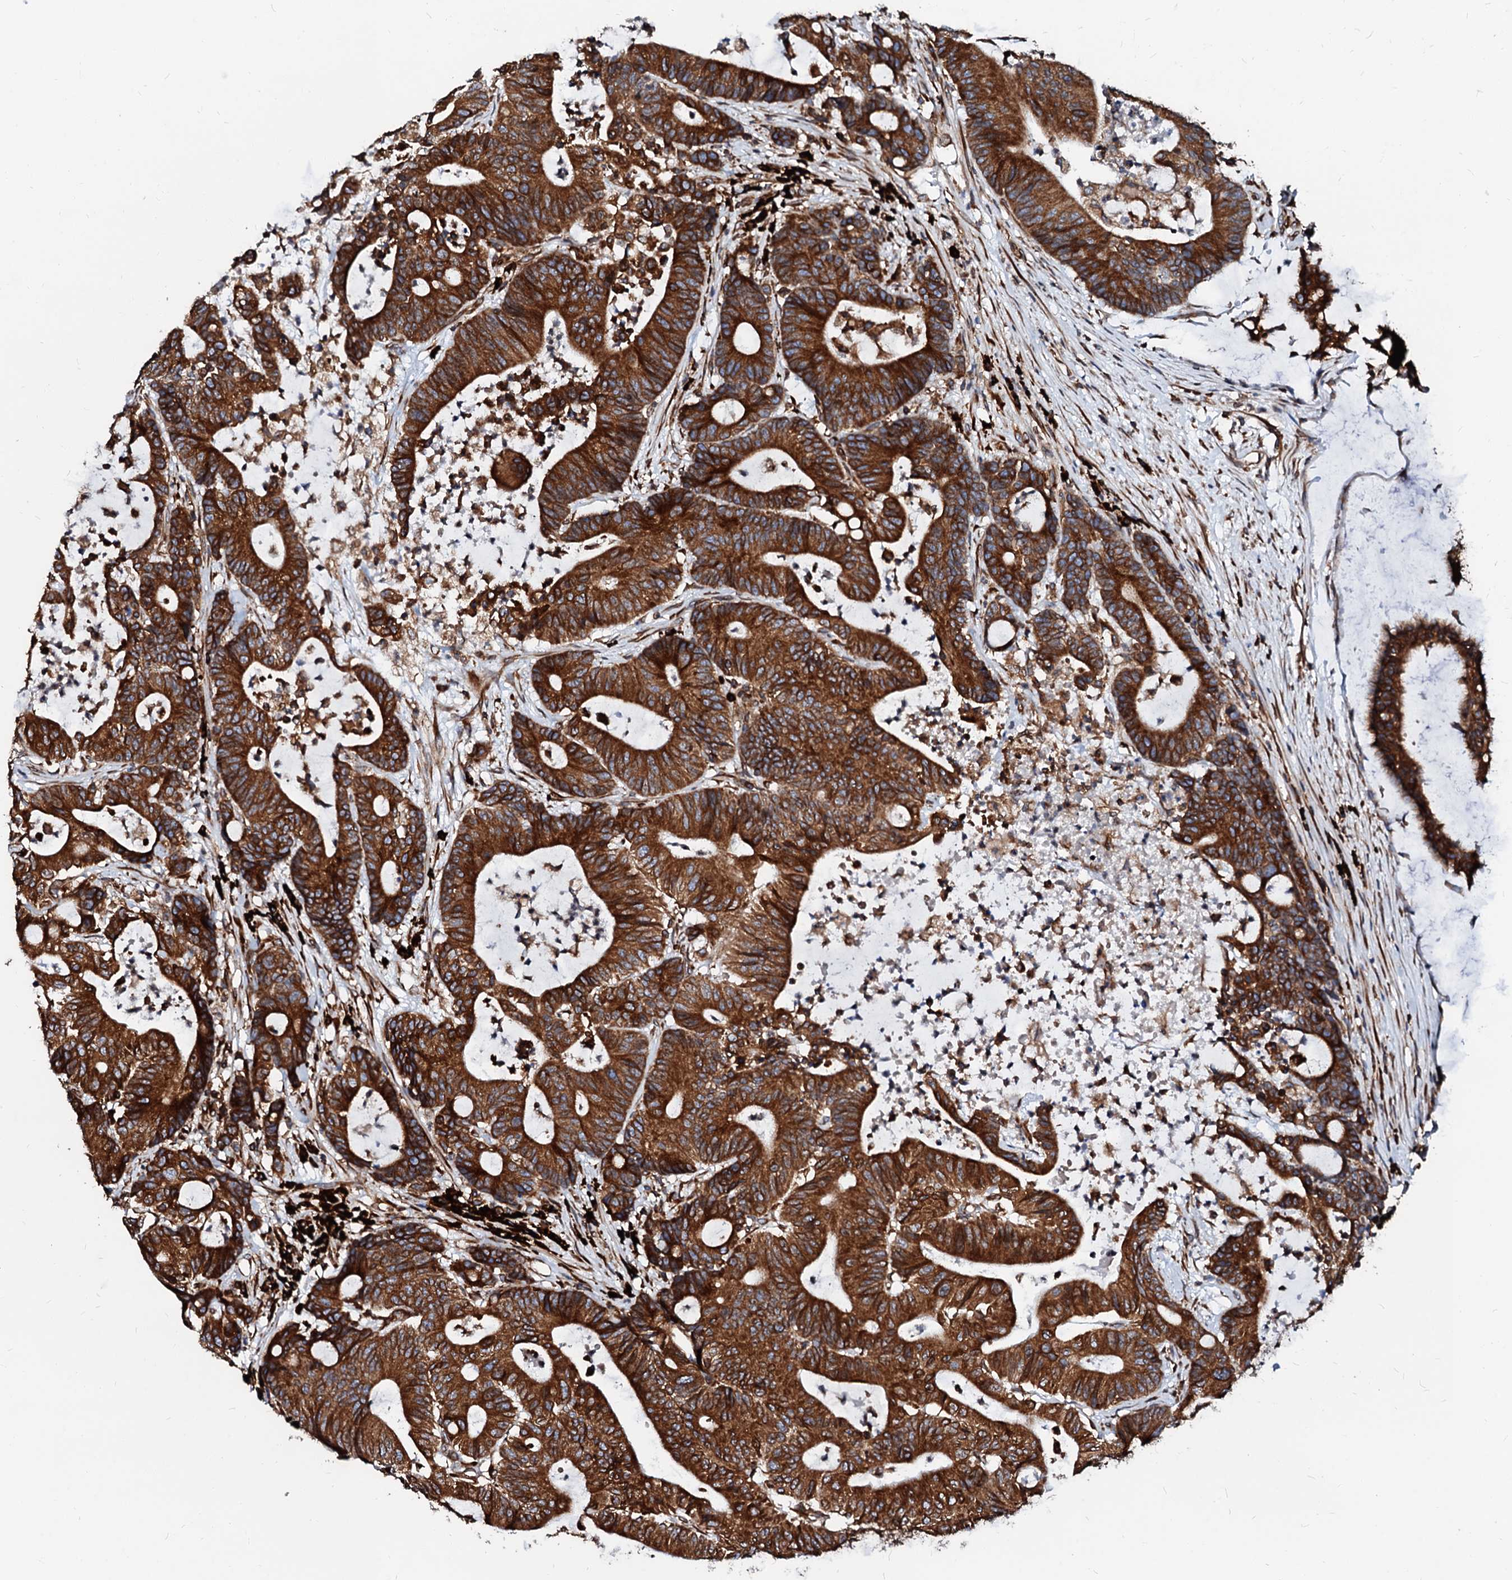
{"staining": {"intensity": "strong", "quantity": ">75%", "location": "cytoplasmic/membranous"}, "tissue": "colorectal cancer", "cell_type": "Tumor cells", "image_type": "cancer", "snomed": [{"axis": "morphology", "description": "Adenocarcinoma, NOS"}, {"axis": "topography", "description": "Colon"}], "caption": "Approximately >75% of tumor cells in colorectal adenocarcinoma show strong cytoplasmic/membranous protein staining as visualized by brown immunohistochemical staining.", "gene": "DERL1", "patient": {"sex": "female", "age": 84}}